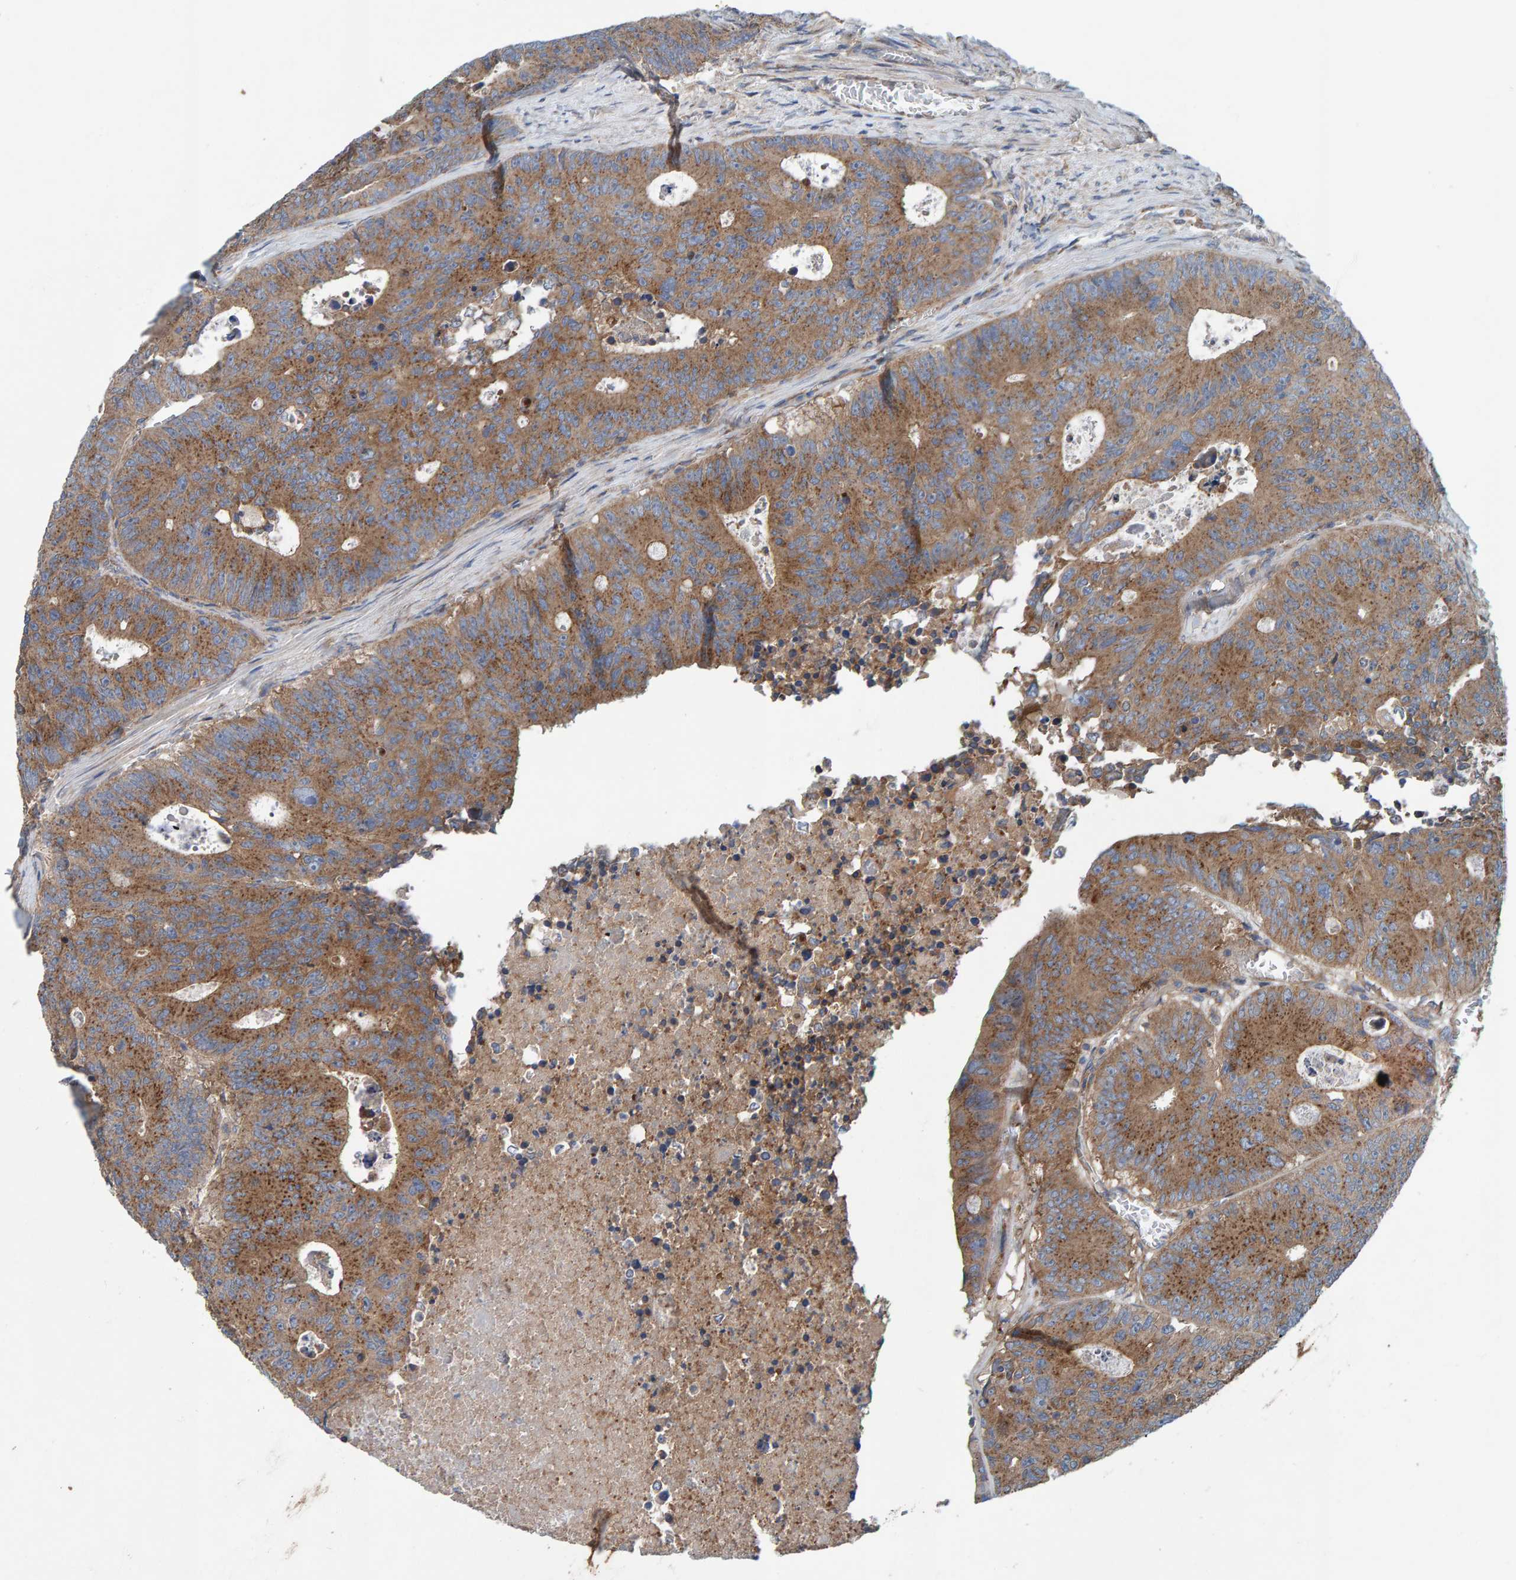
{"staining": {"intensity": "moderate", "quantity": ">75%", "location": "cytoplasmic/membranous"}, "tissue": "colorectal cancer", "cell_type": "Tumor cells", "image_type": "cancer", "snomed": [{"axis": "morphology", "description": "Adenocarcinoma, NOS"}, {"axis": "topography", "description": "Colon"}], "caption": "Human adenocarcinoma (colorectal) stained for a protein (brown) demonstrates moderate cytoplasmic/membranous positive expression in approximately >75% of tumor cells.", "gene": "MKLN1", "patient": {"sex": "male", "age": 87}}